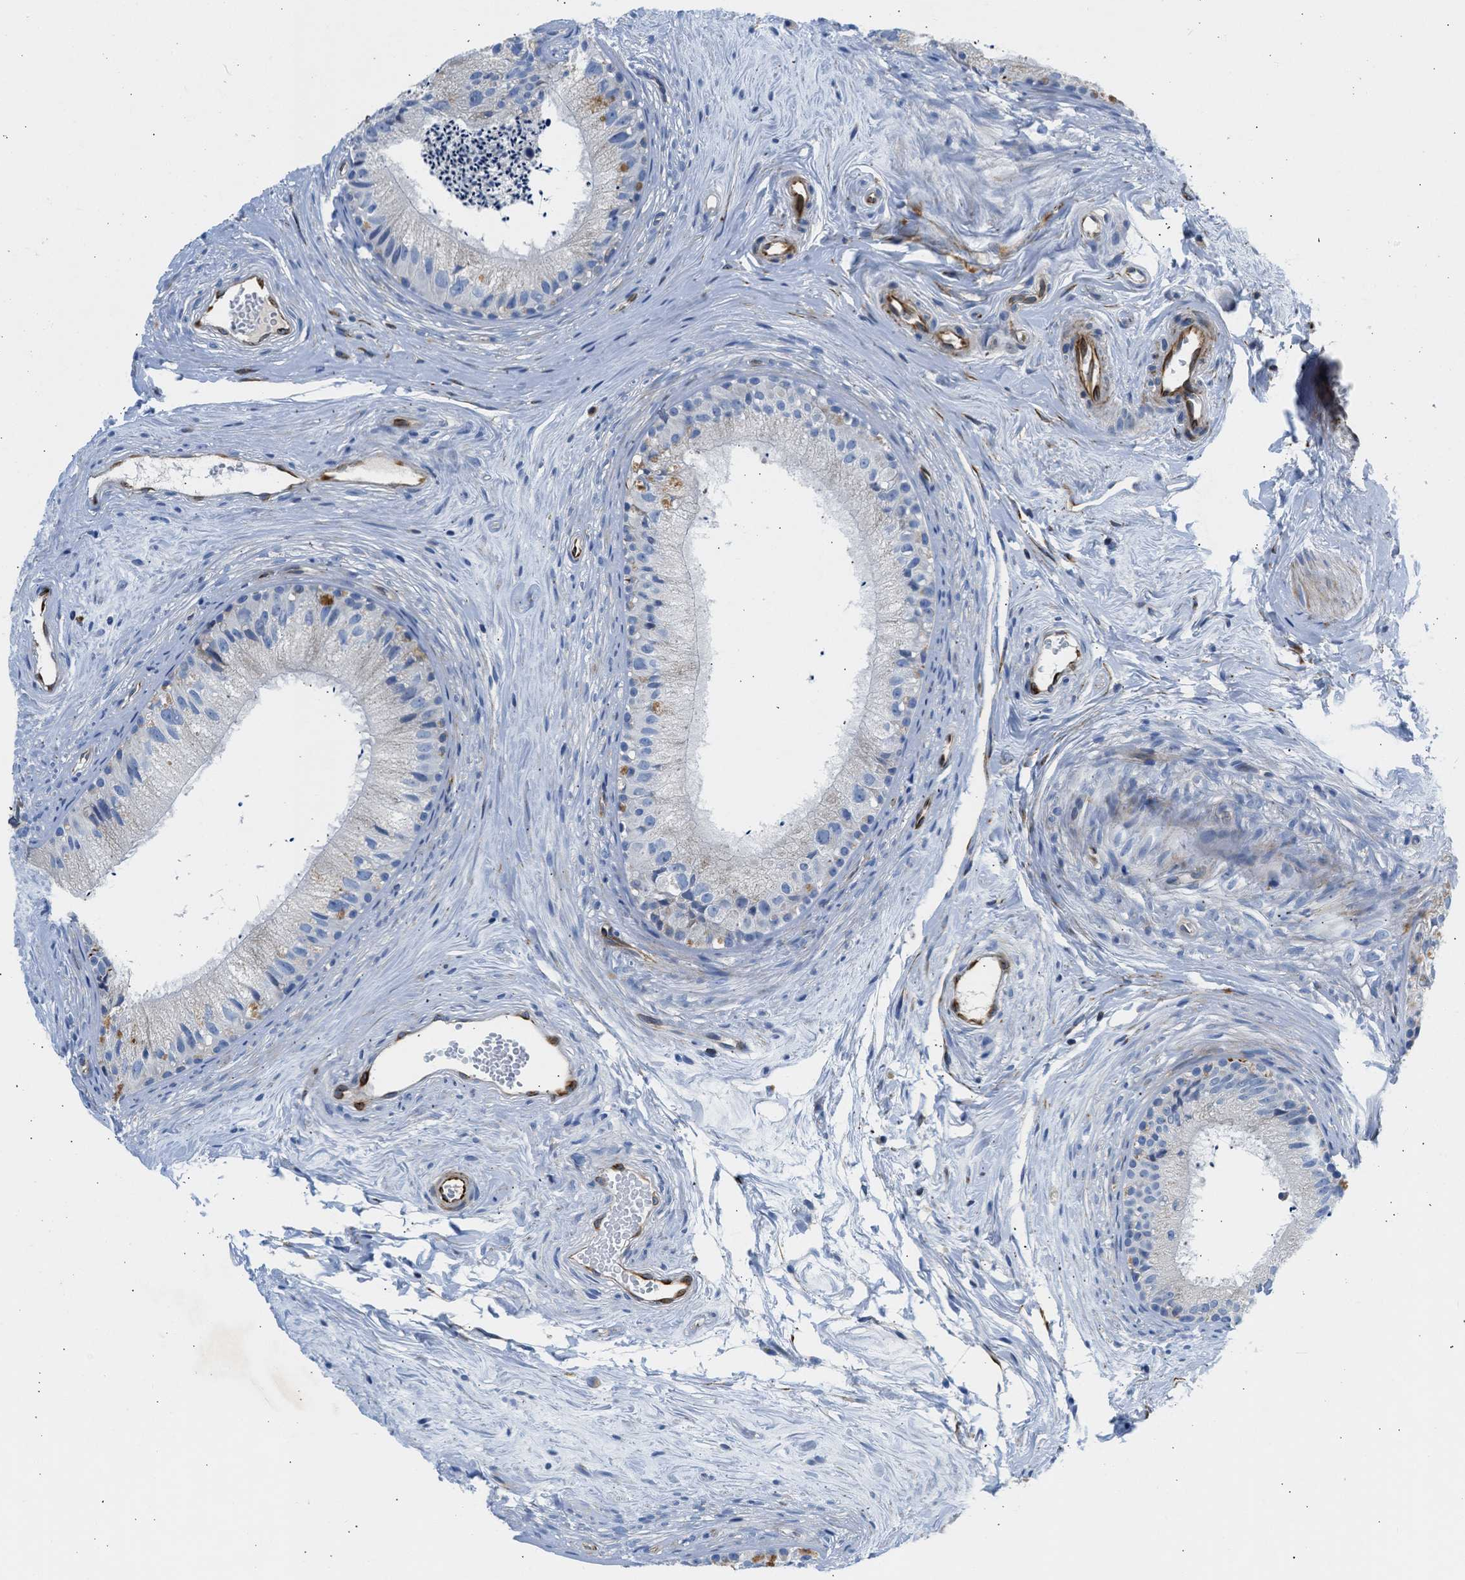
{"staining": {"intensity": "negative", "quantity": "none", "location": "none"}, "tissue": "epididymis", "cell_type": "Glandular cells", "image_type": "normal", "snomed": [{"axis": "morphology", "description": "Normal tissue, NOS"}, {"axis": "topography", "description": "Epididymis"}], "caption": "Immunohistochemistry image of benign epididymis stained for a protein (brown), which reveals no expression in glandular cells. Nuclei are stained in blue.", "gene": "ULK4", "patient": {"sex": "male", "age": 56}}